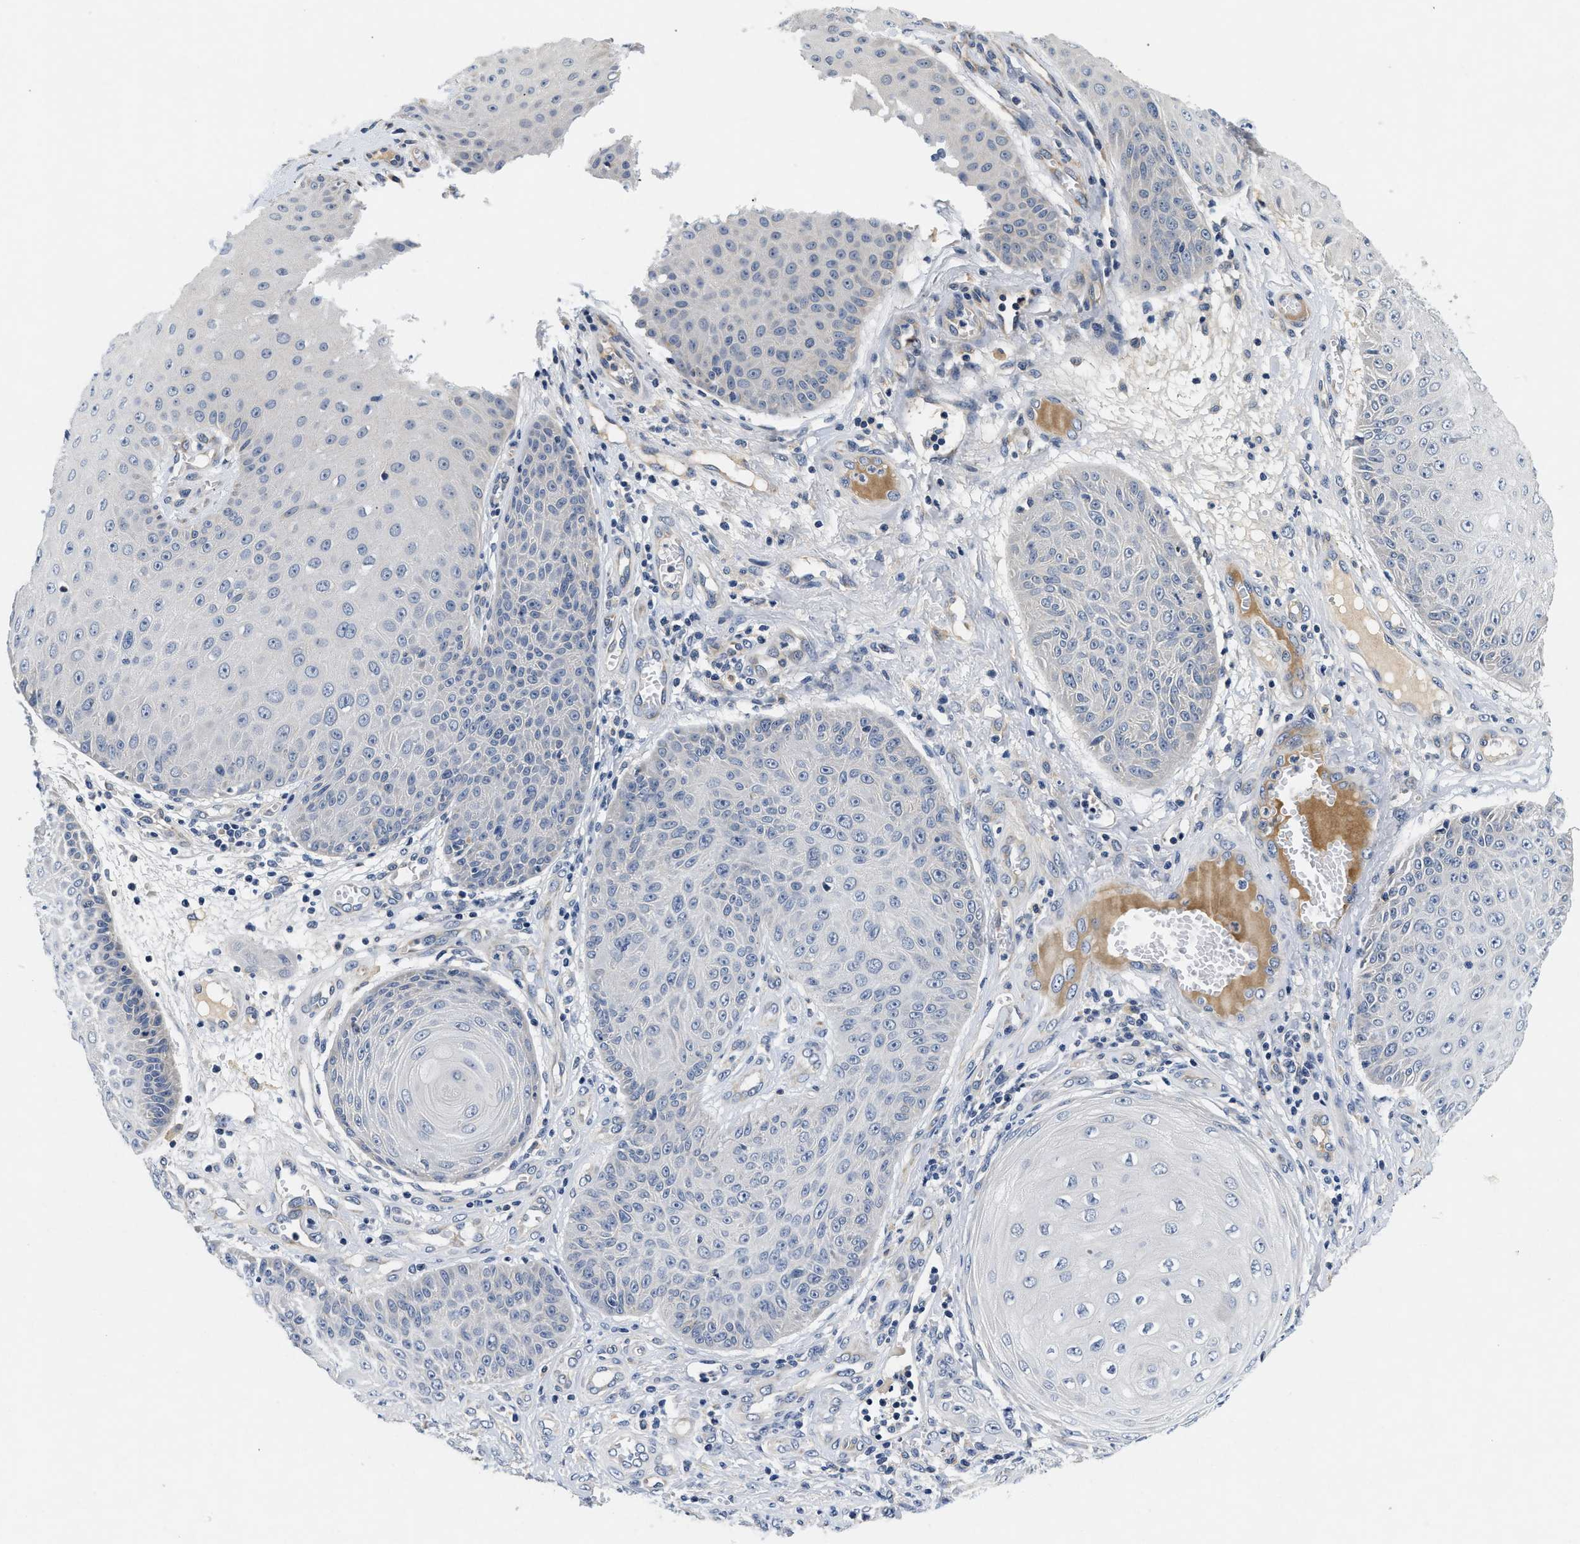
{"staining": {"intensity": "negative", "quantity": "none", "location": "none"}, "tissue": "skin cancer", "cell_type": "Tumor cells", "image_type": "cancer", "snomed": [{"axis": "morphology", "description": "Squamous cell carcinoma, NOS"}, {"axis": "topography", "description": "Skin"}], "caption": "Immunohistochemistry of human squamous cell carcinoma (skin) reveals no staining in tumor cells.", "gene": "PDP1", "patient": {"sex": "male", "age": 74}}